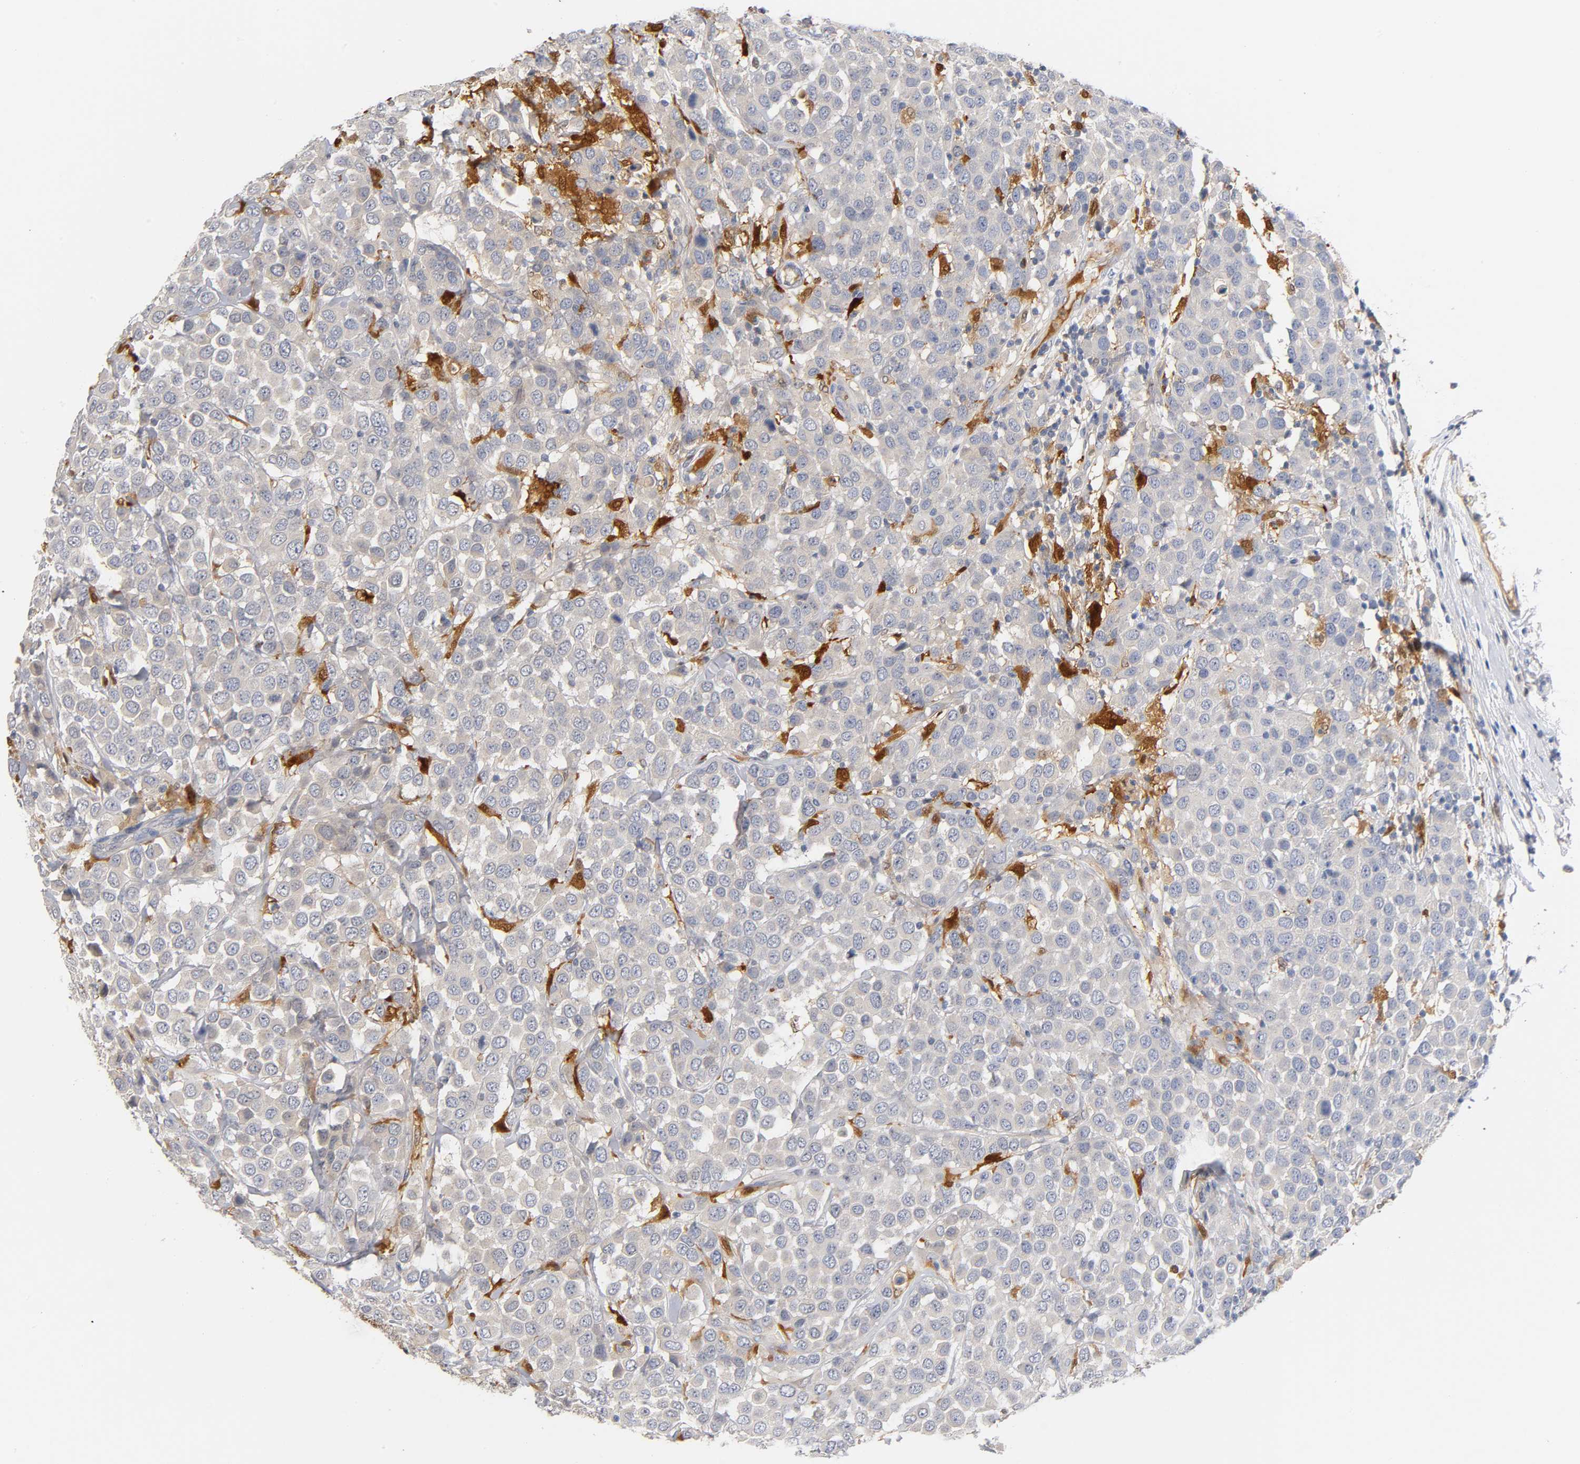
{"staining": {"intensity": "negative", "quantity": "none", "location": "none"}, "tissue": "breast cancer", "cell_type": "Tumor cells", "image_type": "cancer", "snomed": [{"axis": "morphology", "description": "Duct carcinoma"}, {"axis": "topography", "description": "Breast"}], "caption": "Tumor cells are negative for protein expression in human infiltrating ductal carcinoma (breast).", "gene": "IL18", "patient": {"sex": "female", "age": 61}}